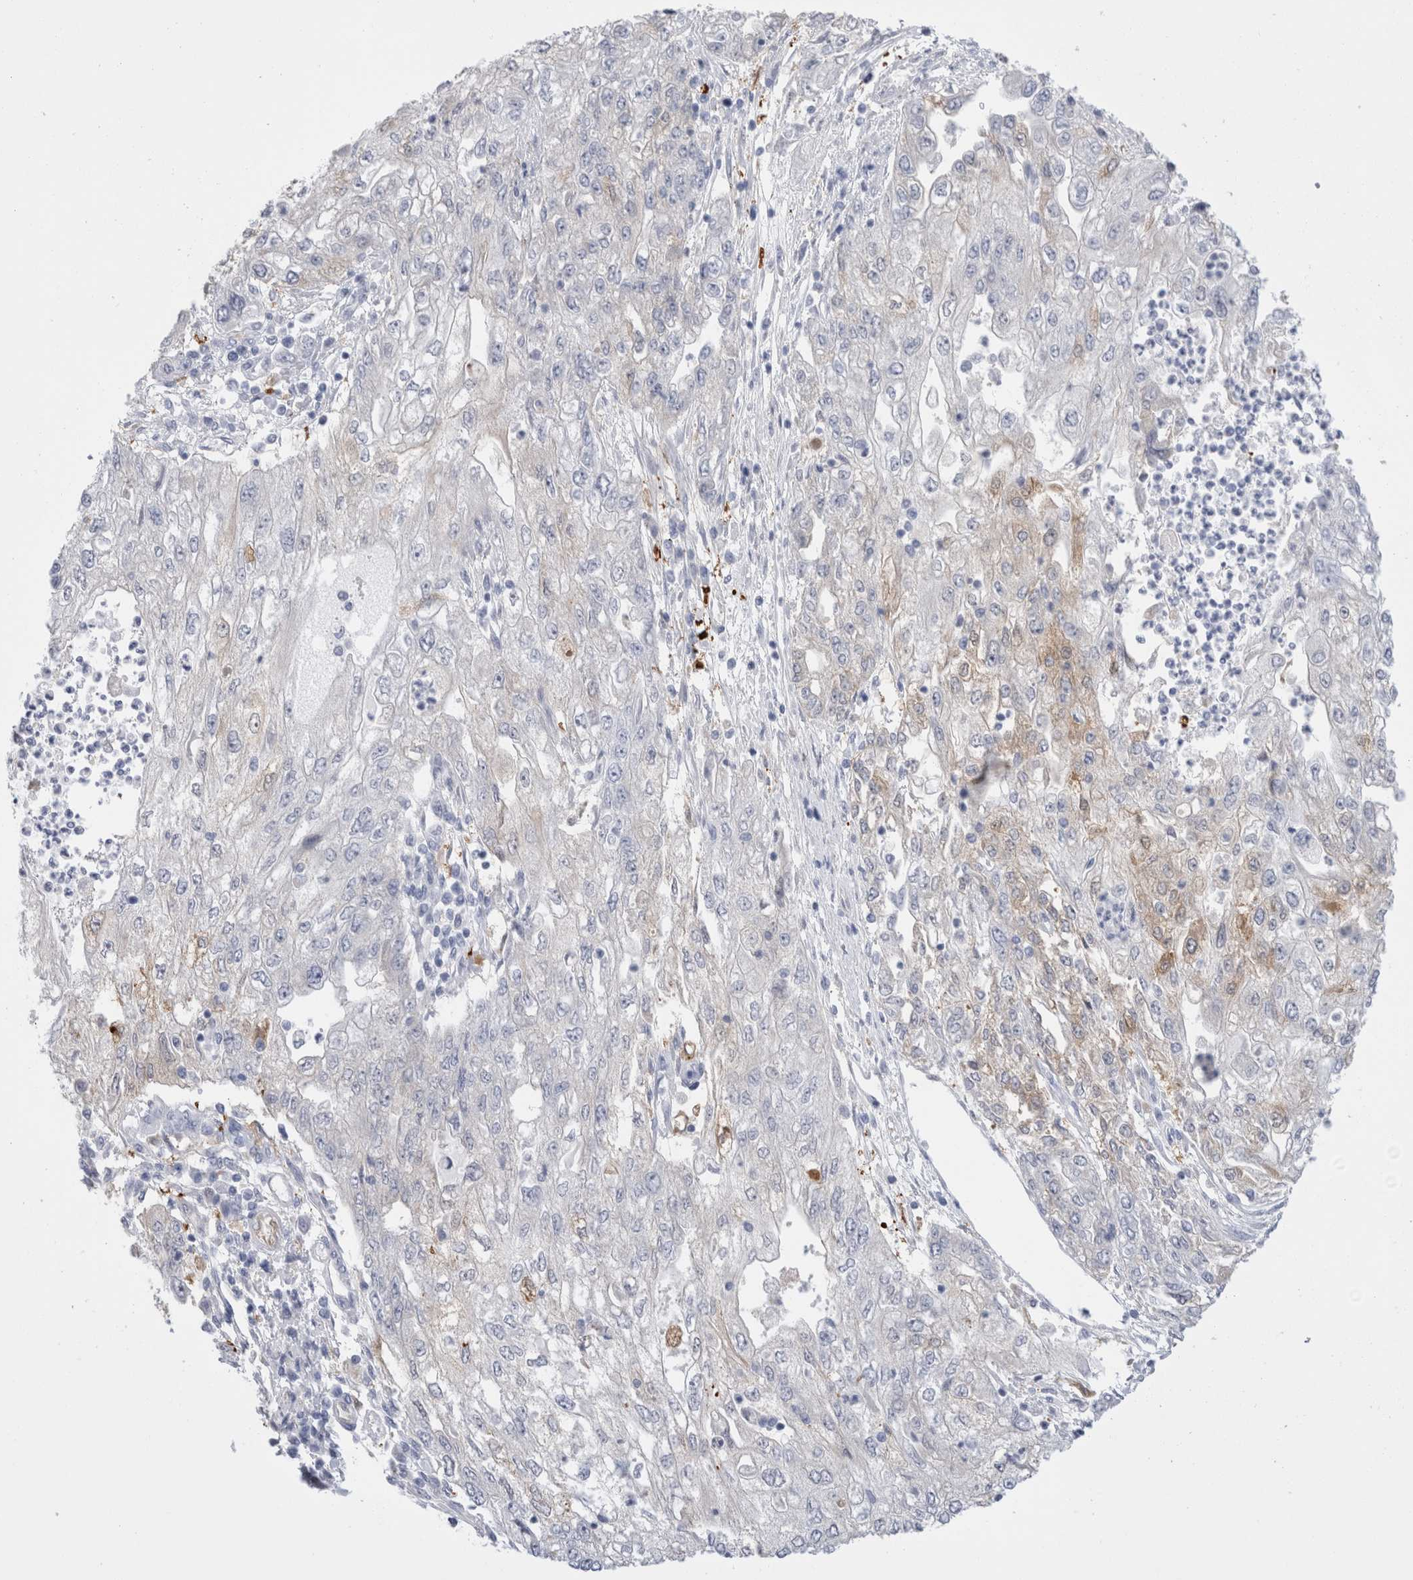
{"staining": {"intensity": "moderate", "quantity": "<25%", "location": "cytoplasmic/membranous"}, "tissue": "endometrial cancer", "cell_type": "Tumor cells", "image_type": "cancer", "snomed": [{"axis": "morphology", "description": "Adenocarcinoma, NOS"}, {"axis": "topography", "description": "Endometrium"}], "caption": "Immunohistochemistry of human endometrial cancer (adenocarcinoma) reveals low levels of moderate cytoplasmic/membranous positivity in approximately <25% of tumor cells.", "gene": "NAPEPLD", "patient": {"sex": "female", "age": 49}}